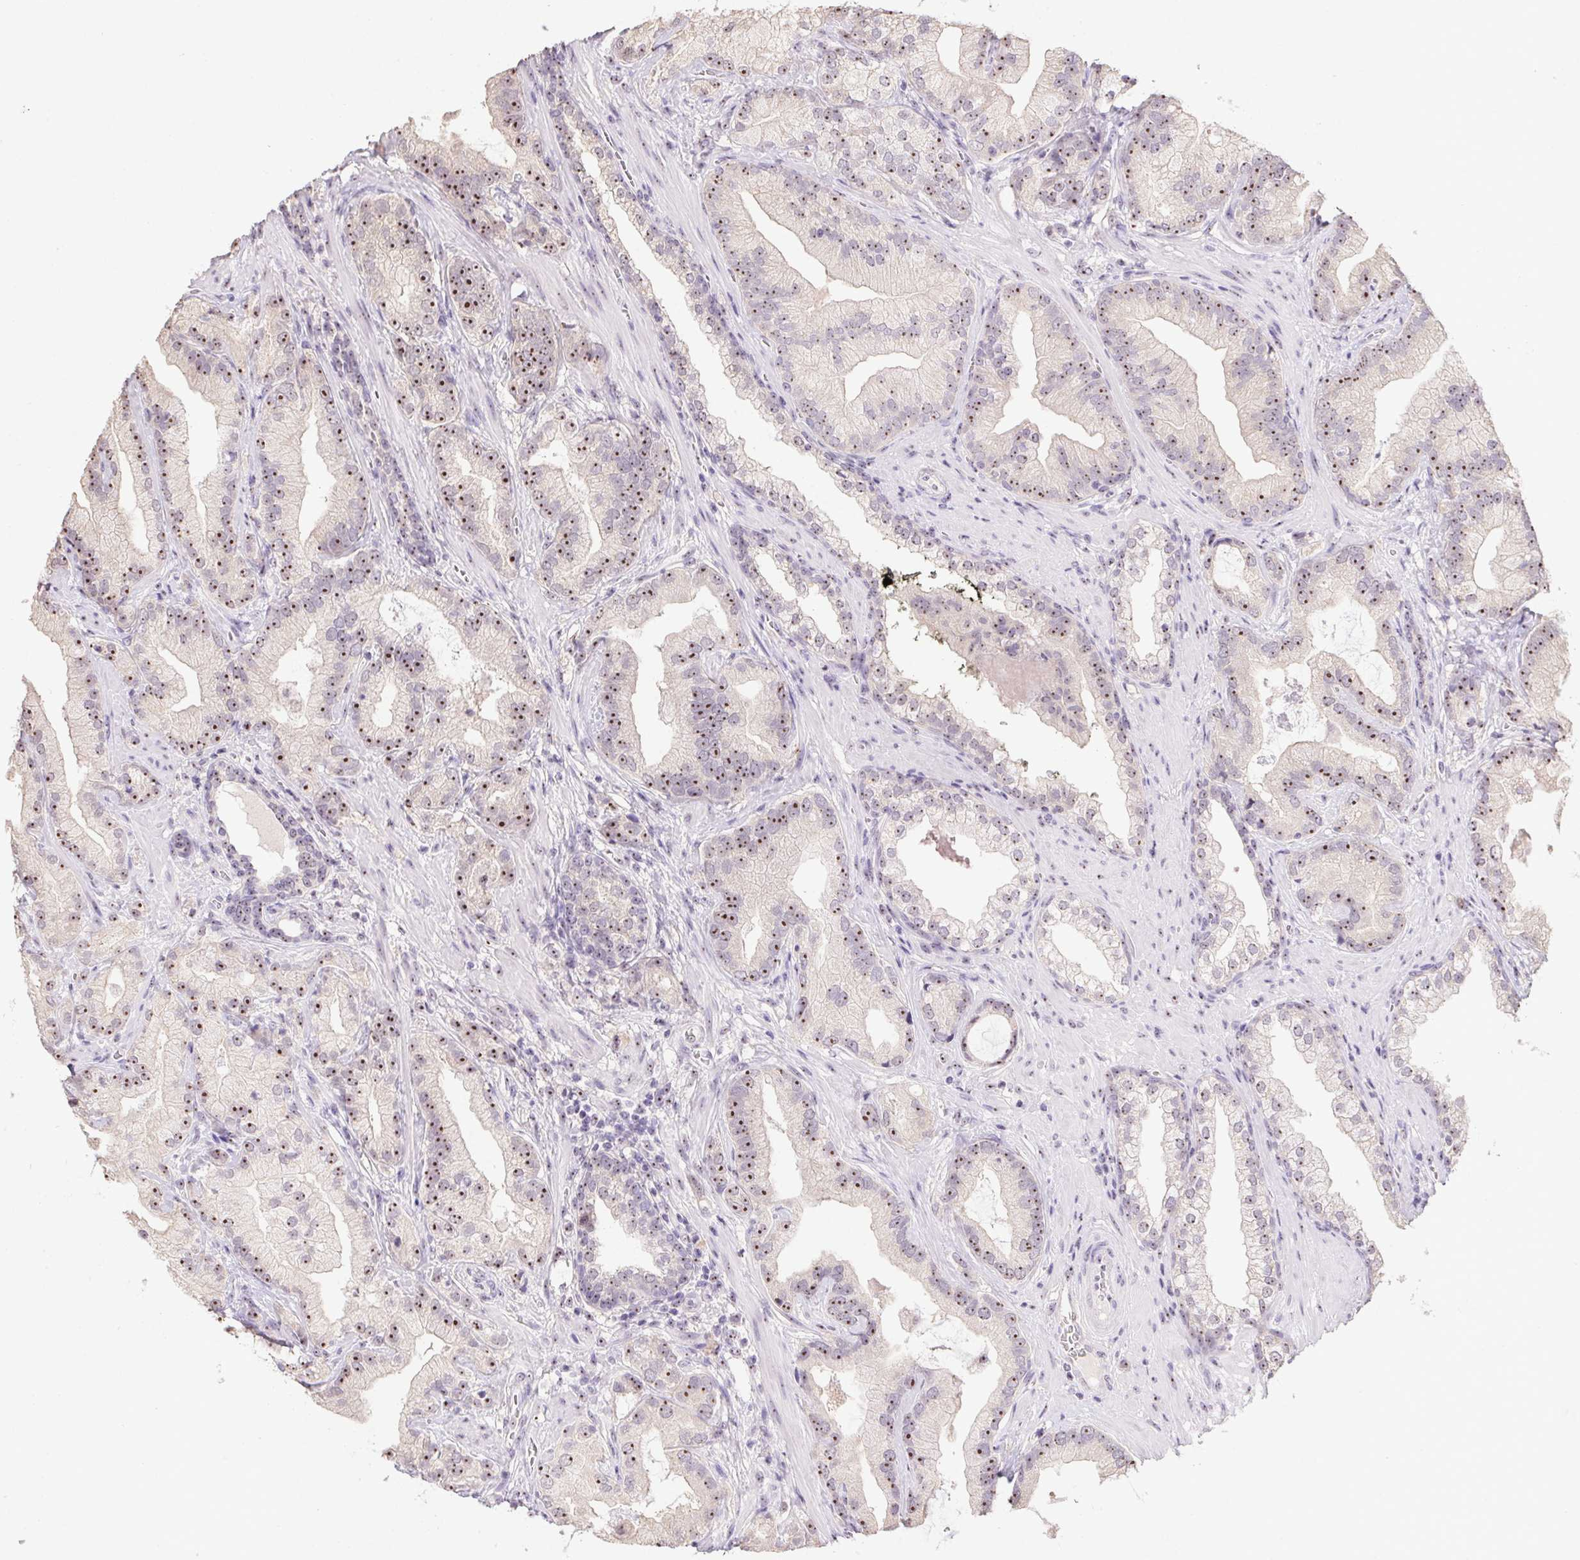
{"staining": {"intensity": "moderate", "quantity": ">75%", "location": "nuclear"}, "tissue": "prostate cancer", "cell_type": "Tumor cells", "image_type": "cancer", "snomed": [{"axis": "morphology", "description": "Adenocarcinoma, Low grade"}, {"axis": "topography", "description": "Prostate"}], "caption": "There is medium levels of moderate nuclear expression in tumor cells of low-grade adenocarcinoma (prostate), as demonstrated by immunohistochemical staining (brown color).", "gene": "BATF2", "patient": {"sex": "male", "age": 62}}